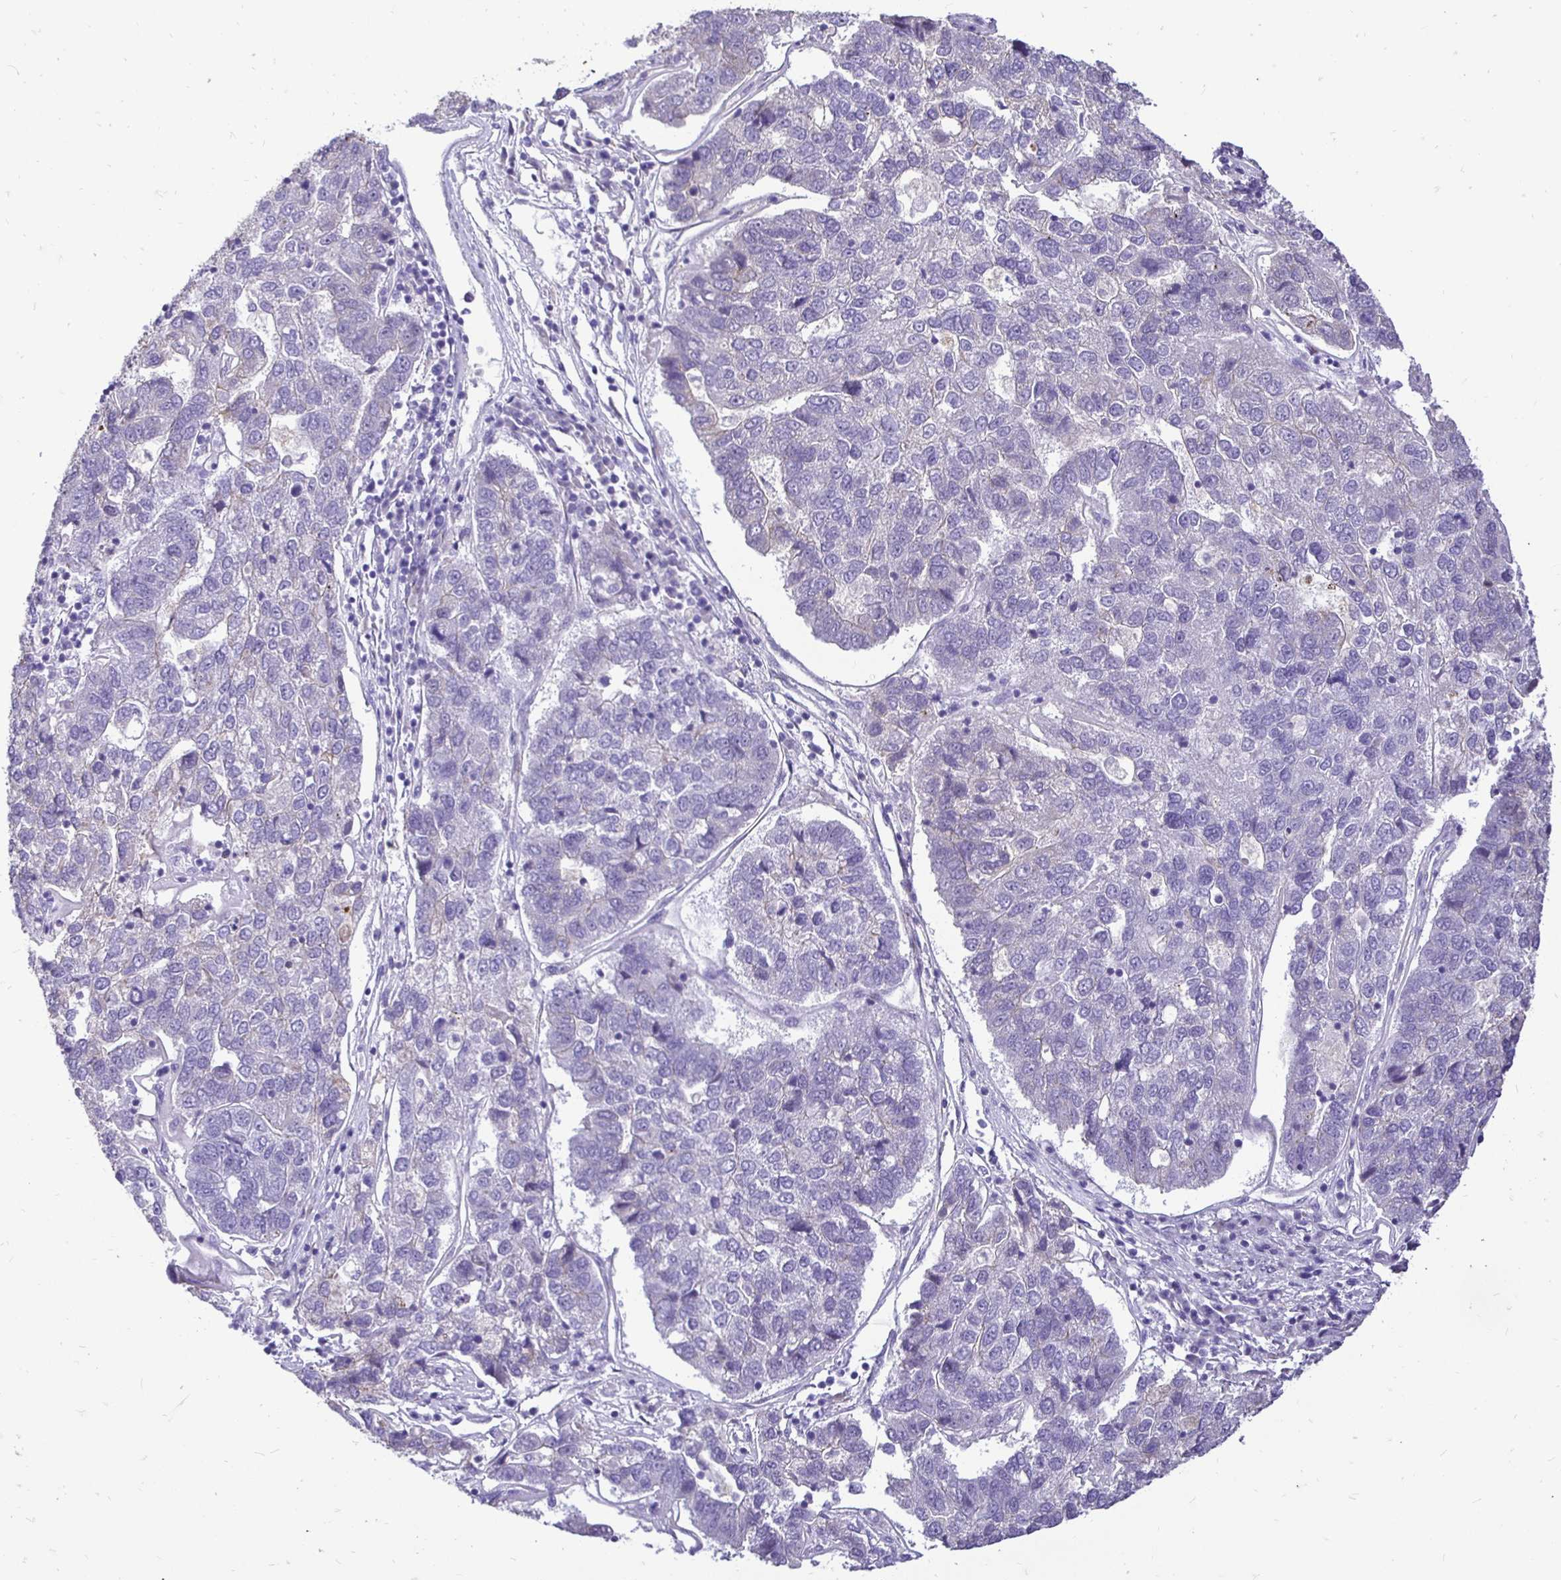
{"staining": {"intensity": "negative", "quantity": "none", "location": "none"}, "tissue": "pancreatic cancer", "cell_type": "Tumor cells", "image_type": "cancer", "snomed": [{"axis": "morphology", "description": "Adenocarcinoma, NOS"}, {"axis": "topography", "description": "Pancreas"}], "caption": "The immunohistochemistry histopathology image has no significant positivity in tumor cells of pancreatic cancer tissue.", "gene": "TAF1D", "patient": {"sex": "female", "age": 61}}